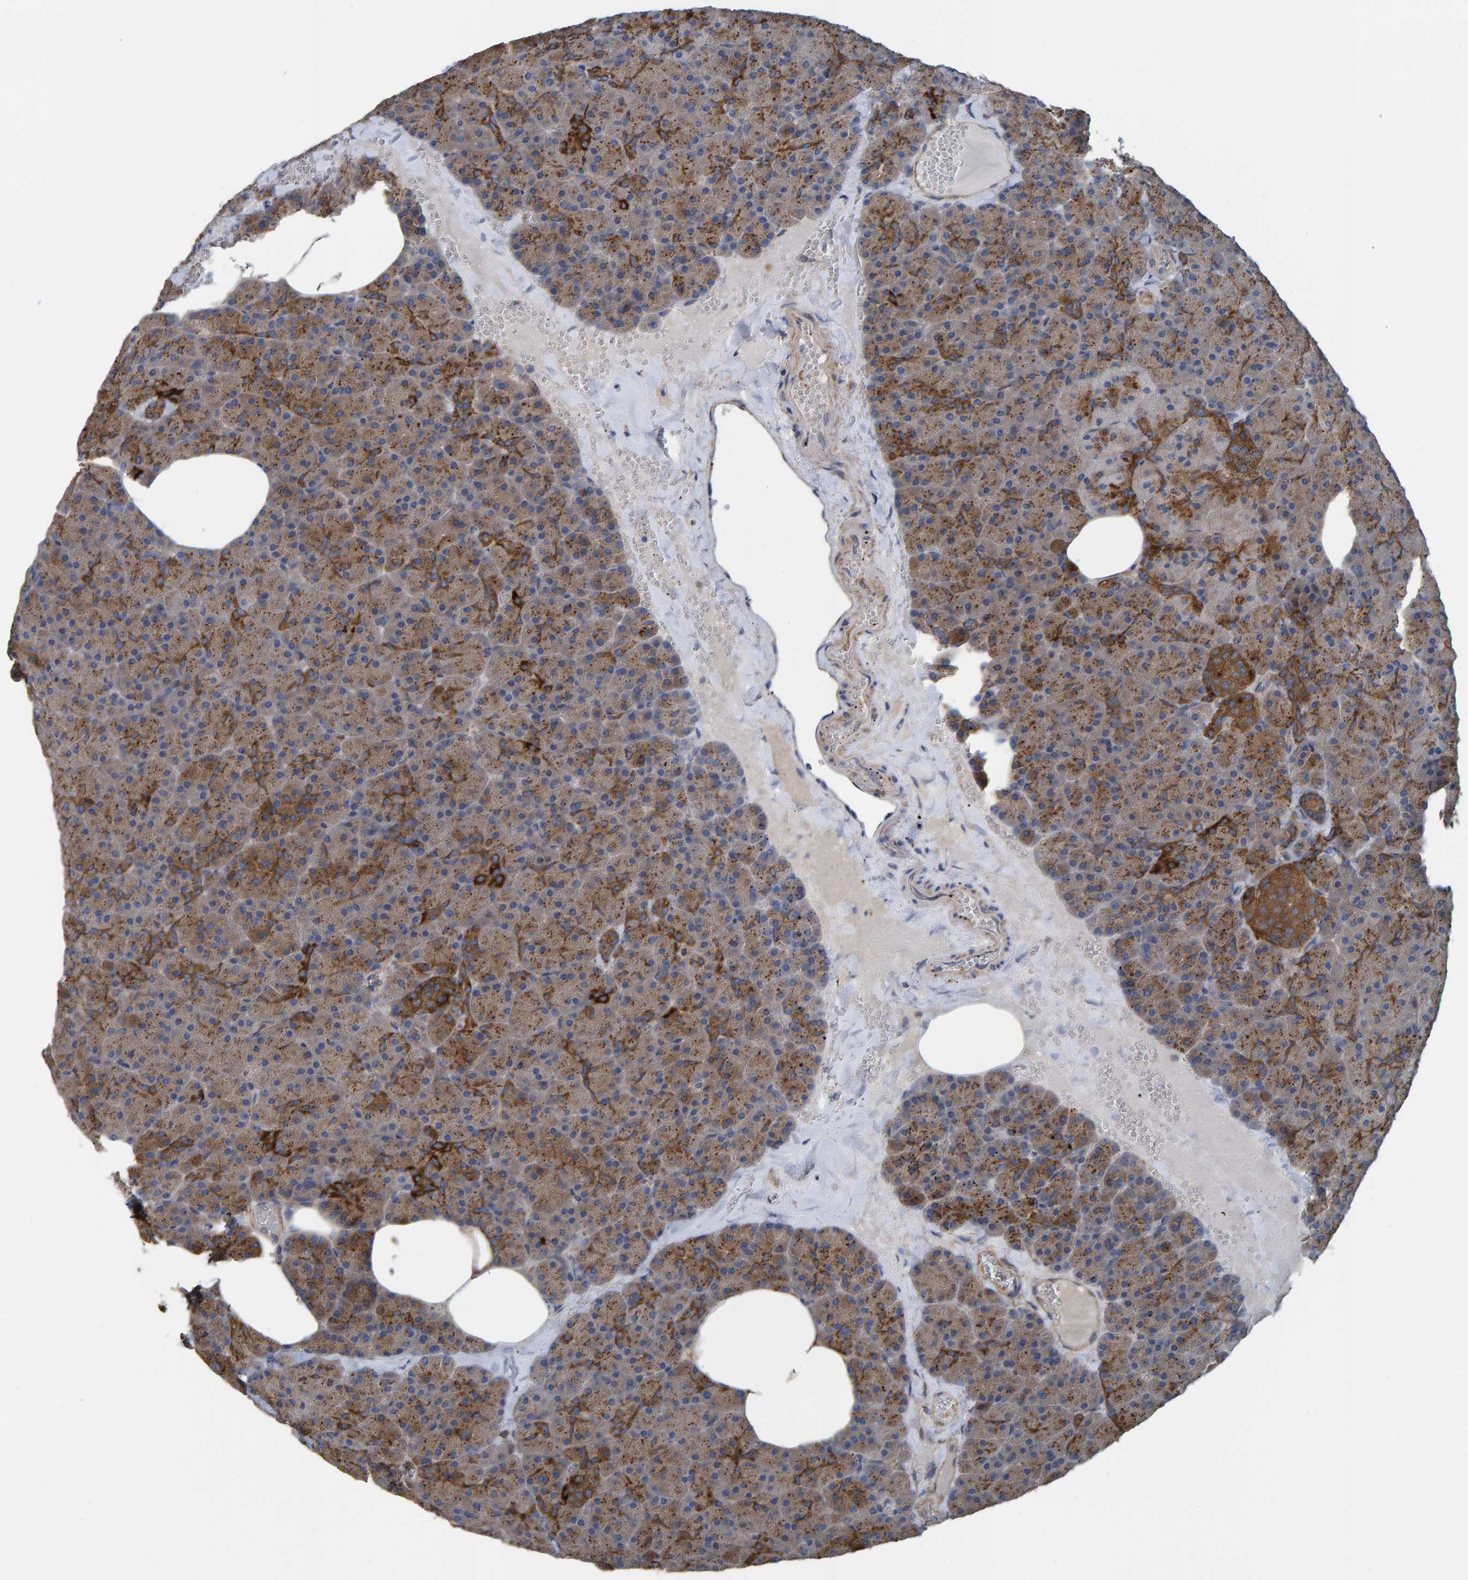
{"staining": {"intensity": "moderate", "quantity": ">75%", "location": "cytoplasmic/membranous"}, "tissue": "pancreas", "cell_type": "Exocrine glandular cells", "image_type": "normal", "snomed": [{"axis": "morphology", "description": "Normal tissue, NOS"}, {"axis": "morphology", "description": "Carcinoid, malignant, NOS"}, {"axis": "topography", "description": "Pancreas"}], "caption": "IHC photomicrograph of benign human pancreas stained for a protein (brown), which reveals medium levels of moderate cytoplasmic/membranous positivity in about >75% of exocrine glandular cells.", "gene": "LRSAM1", "patient": {"sex": "female", "age": 35}}